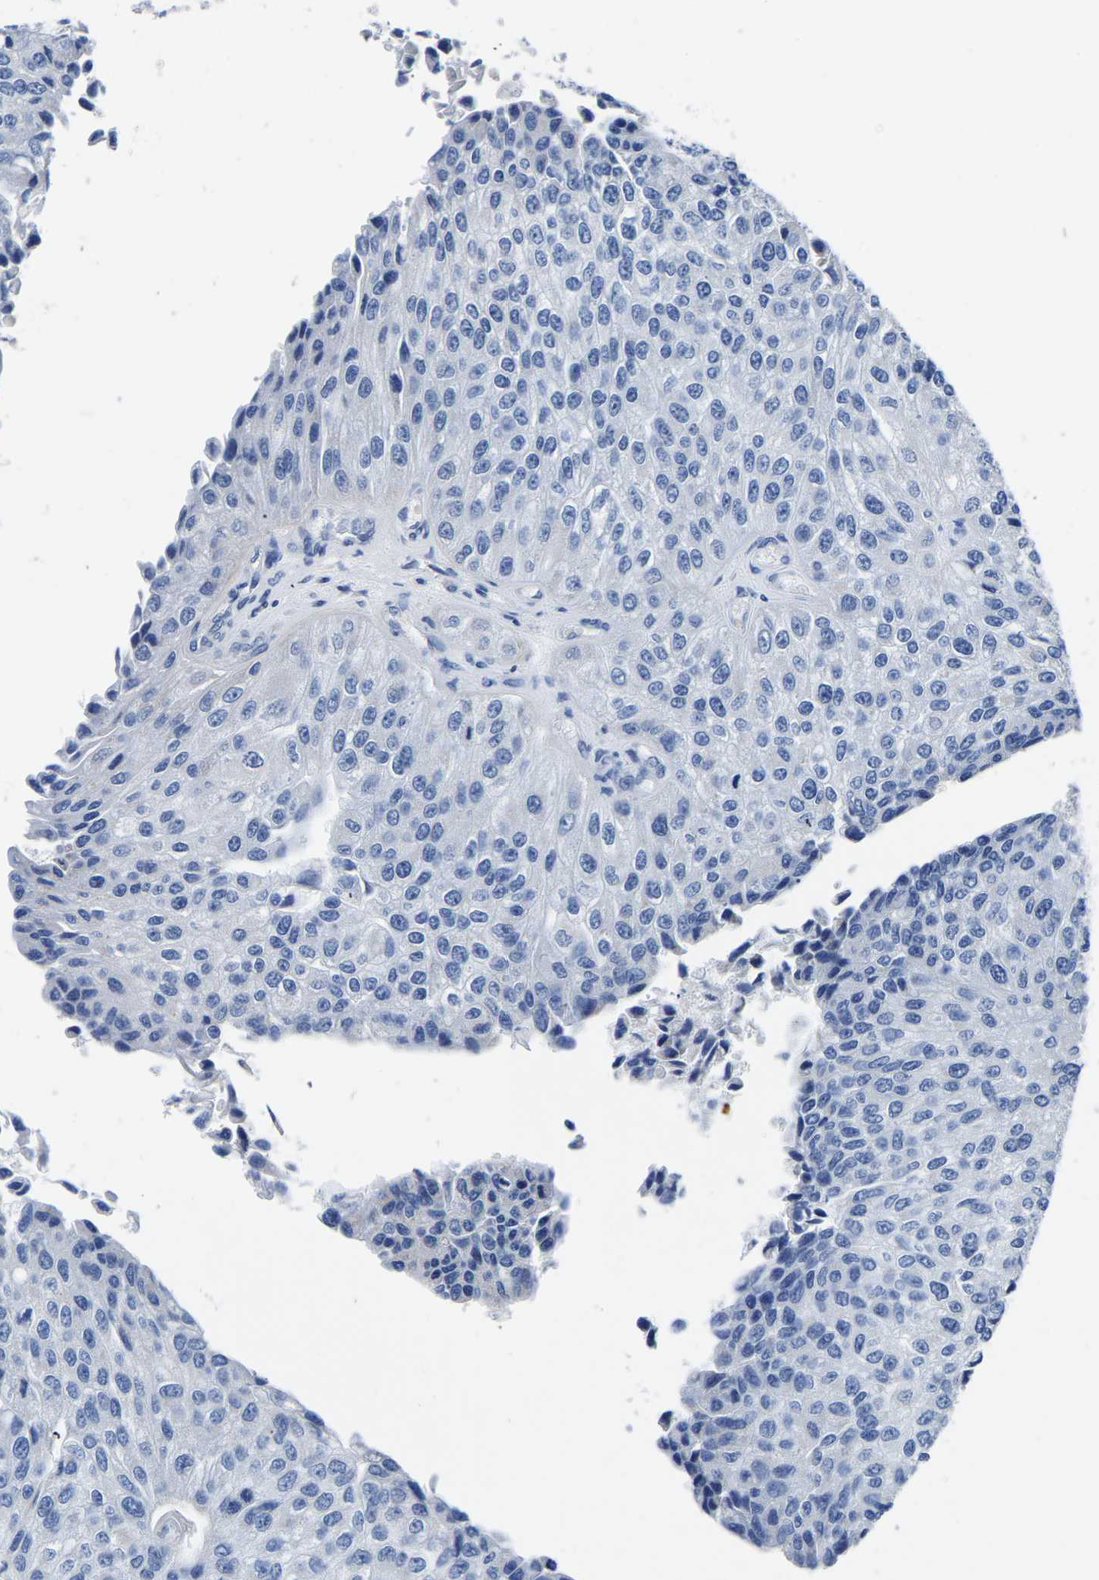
{"staining": {"intensity": "negative", "quantity": "none", "location": "none"}, "tissue": "urothelial cancer", "cell_type": "Tumor cells", "image_type": "cancer", "snomed": [{"axis": "morphology", "description": "Urothelial carcinoma, High grade"}, {"axis": "topography", "description": "Kidney"}, {"axis": "topography", "description": "Urinary bladder"}], "caption": "Urothelial cancer stained for a protein using IHC demonstrates no expression tumor cells.", "gene": "FGD5", "patient": {"sex": "male", "age": 77}}